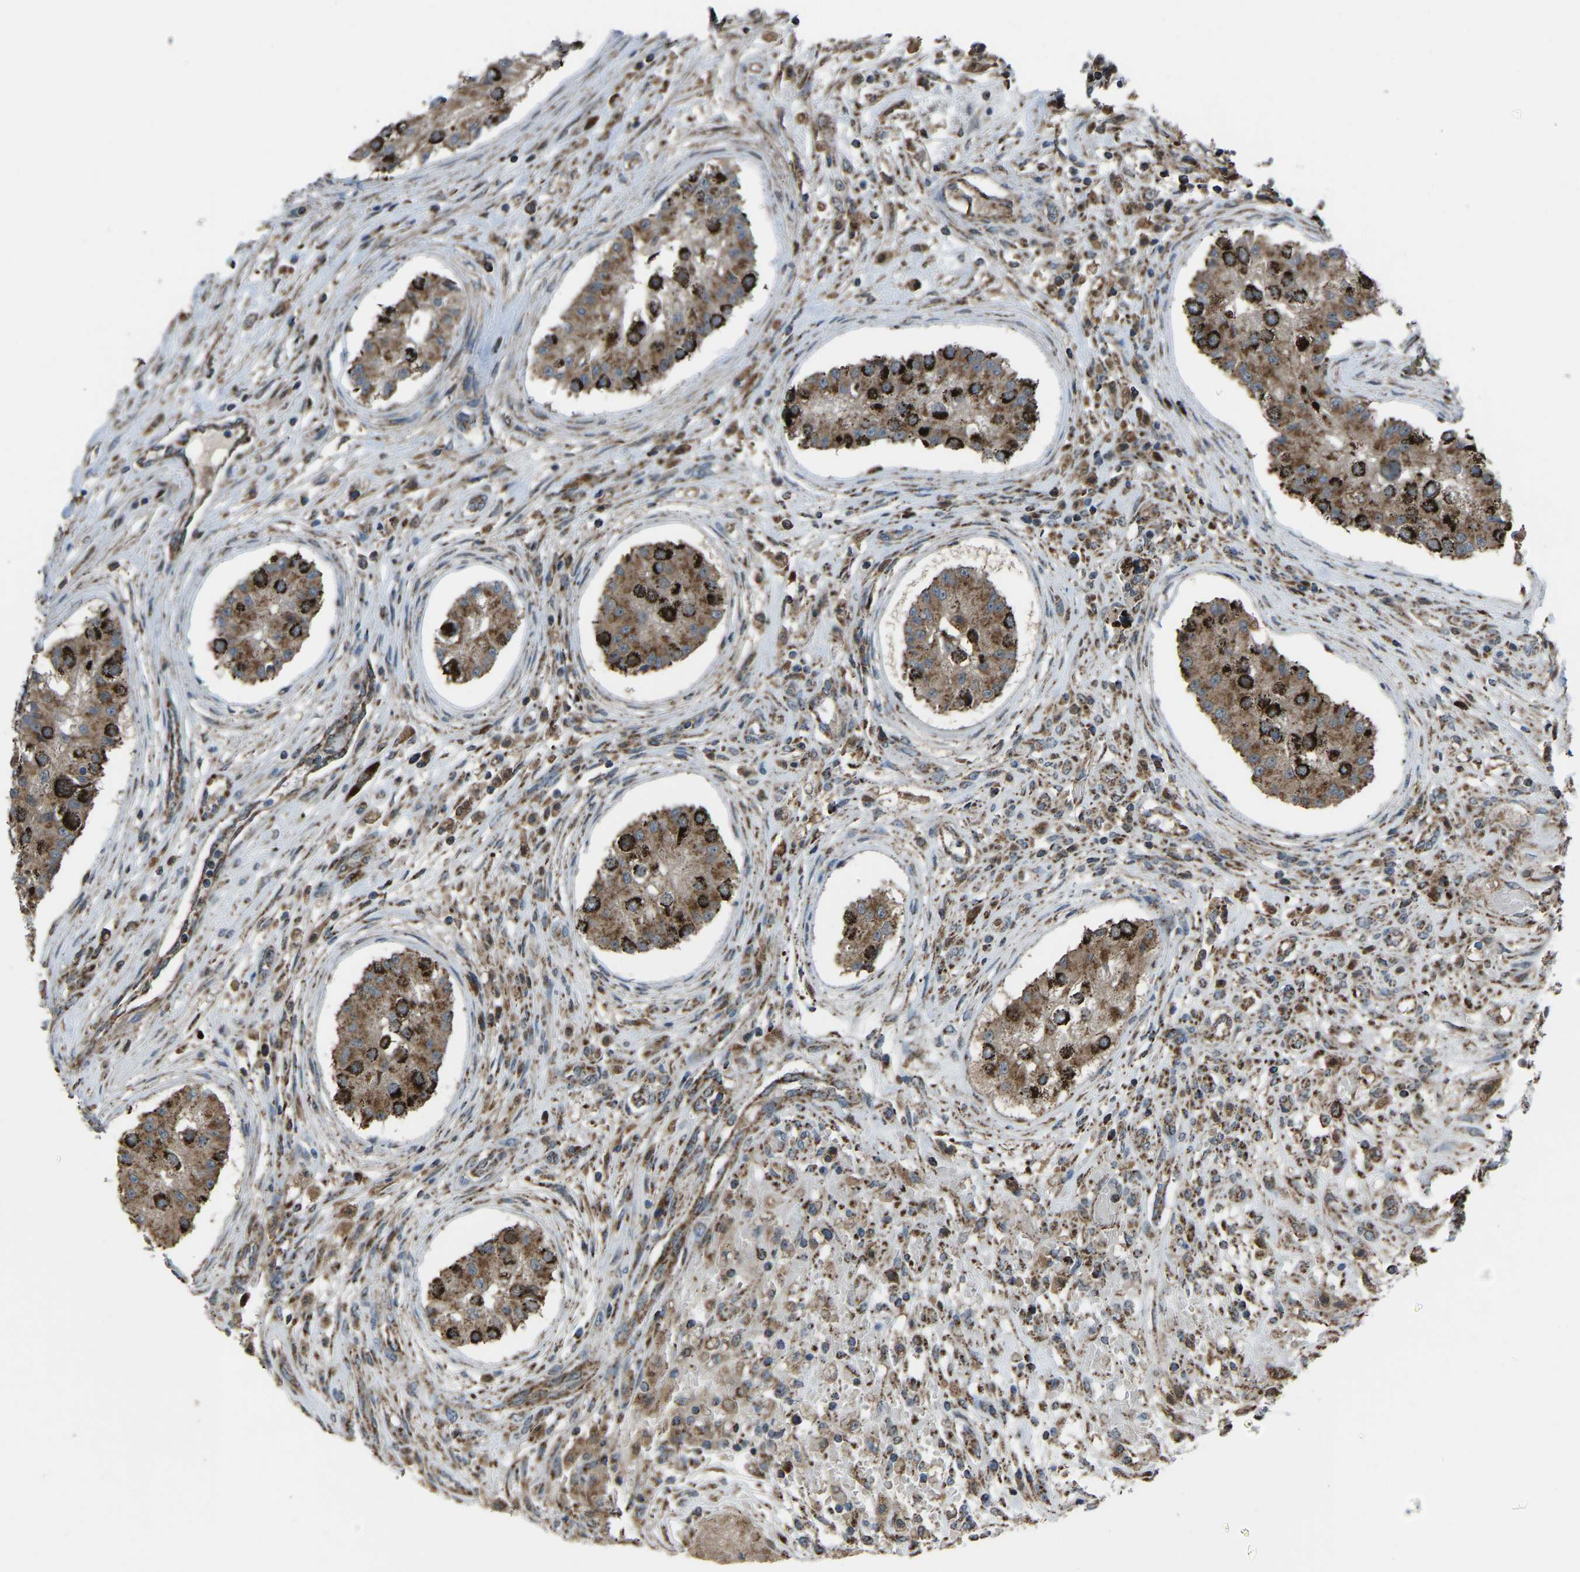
{"staining": {"intensity": "strong", "quantity": ">75%", "location": "cytoplasmic/membranous"}, "tissue": "testis cancer", "cell_type": "Tumor cells", "image_type": "cancer", "snomed": [{"axis": "morphology", "description": "Carcinoma, Embryonal, NOS"}, {"axis": "topography", "description": "Testis"}], "caption": "Testis cancer was stained to show a protein in brown. There is high levels of strong cytoplasmic/membranous expression in about >75% of tumor cells.", "gene": "AKR1A1", "patient": {"sex": "male", "age": 25}}